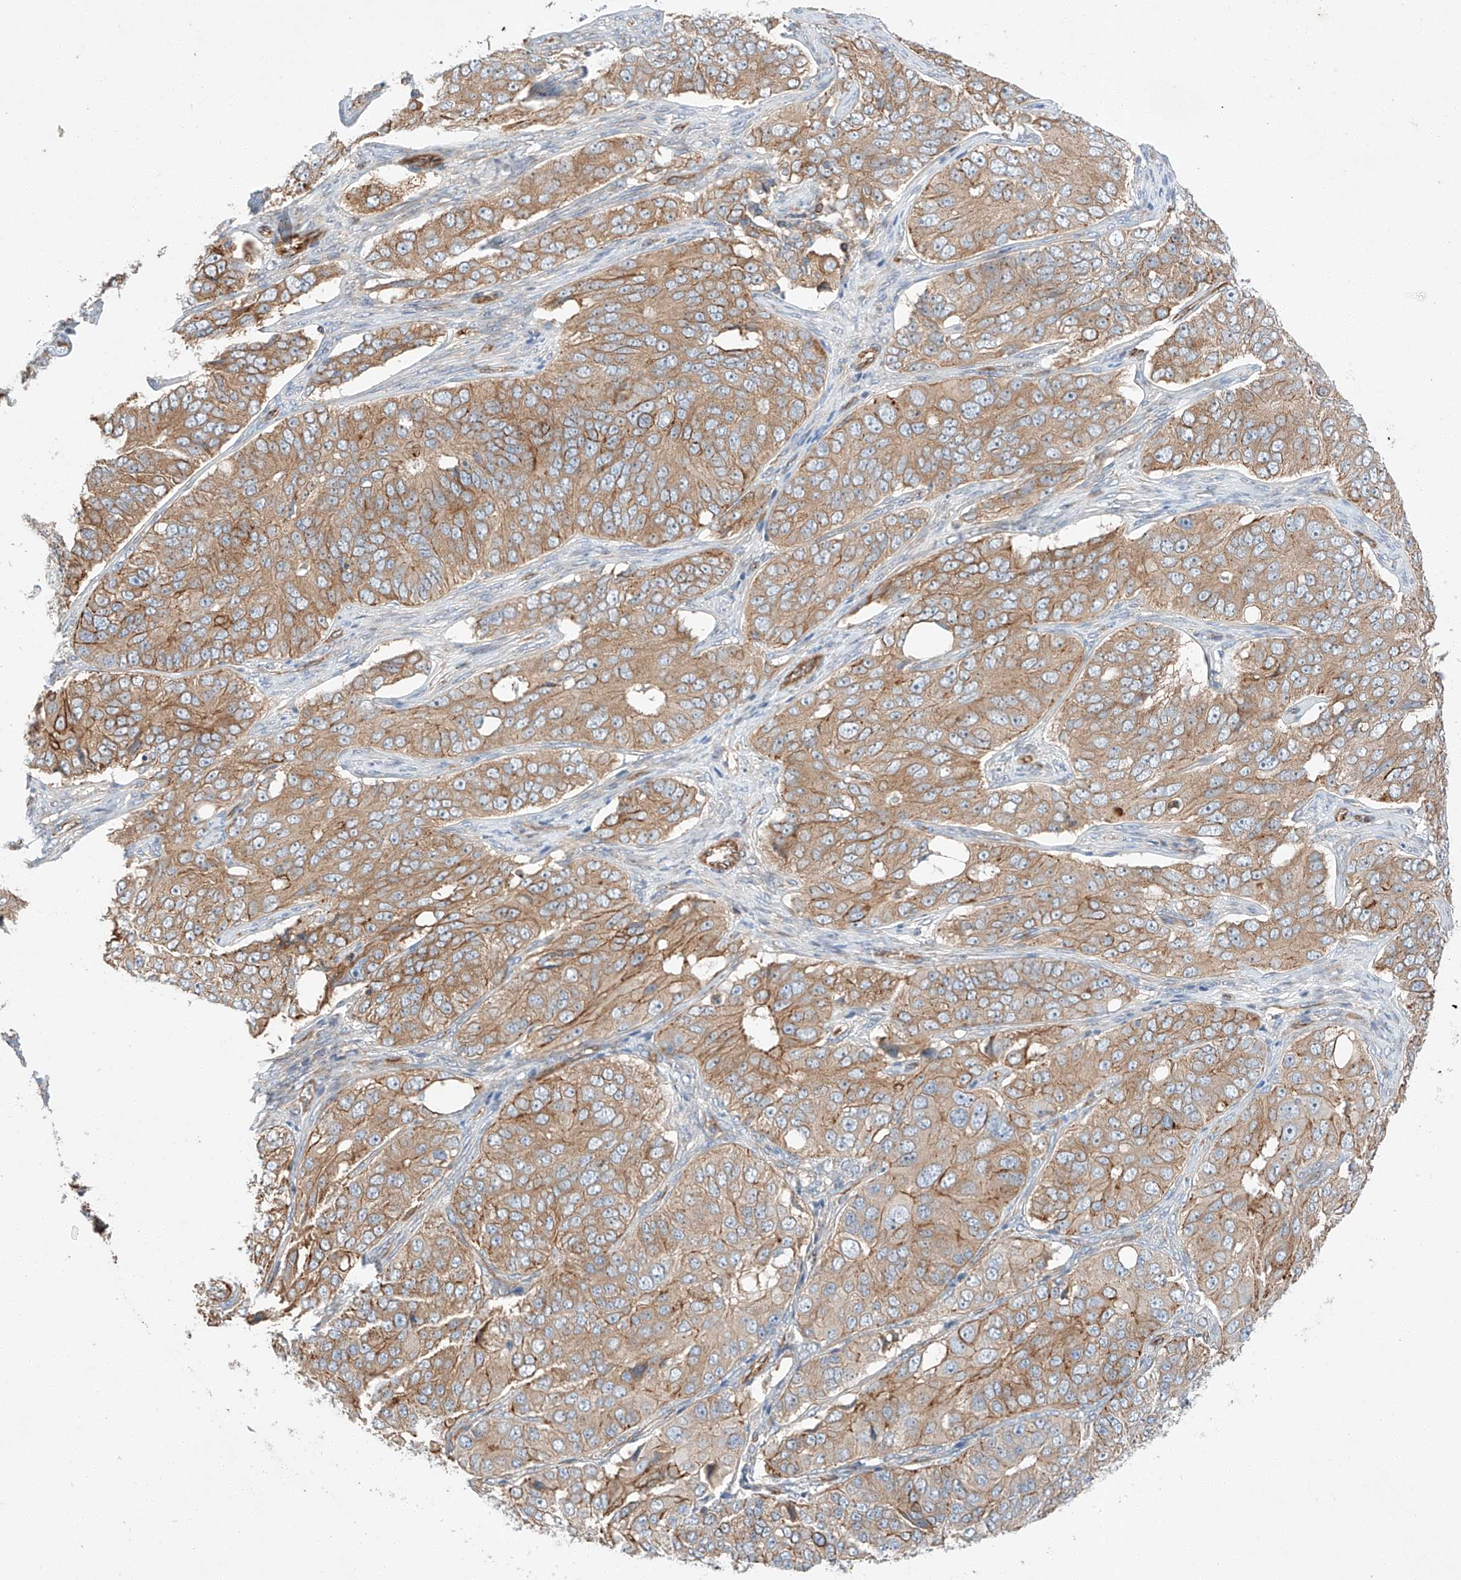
{"staining": {"intensity": "moderate", "quantity": ">75%", "location": "cytoplasmic/membranous"}, "tissue": "ovarian cancer", "cell_type": "Tumor cells", "image_type": "cancer", "snomed": [{"axis": "morphology", "description": "Carcinoma, endometroid"}, {"axis": "topography", "description": "Ovary"}], "caption": "Protein expression analysis of human ovarian cancer (endometroid carcinoma) reveals moderate cytoplasmic/membranous staining in about >75% of tumor cells. Immunohistochemistry (ihc) stains the protein of interest in brown and the nuclei are stained blue.", "gene": "MINDY4", "patient": {"sex": "female", "age": 51}}